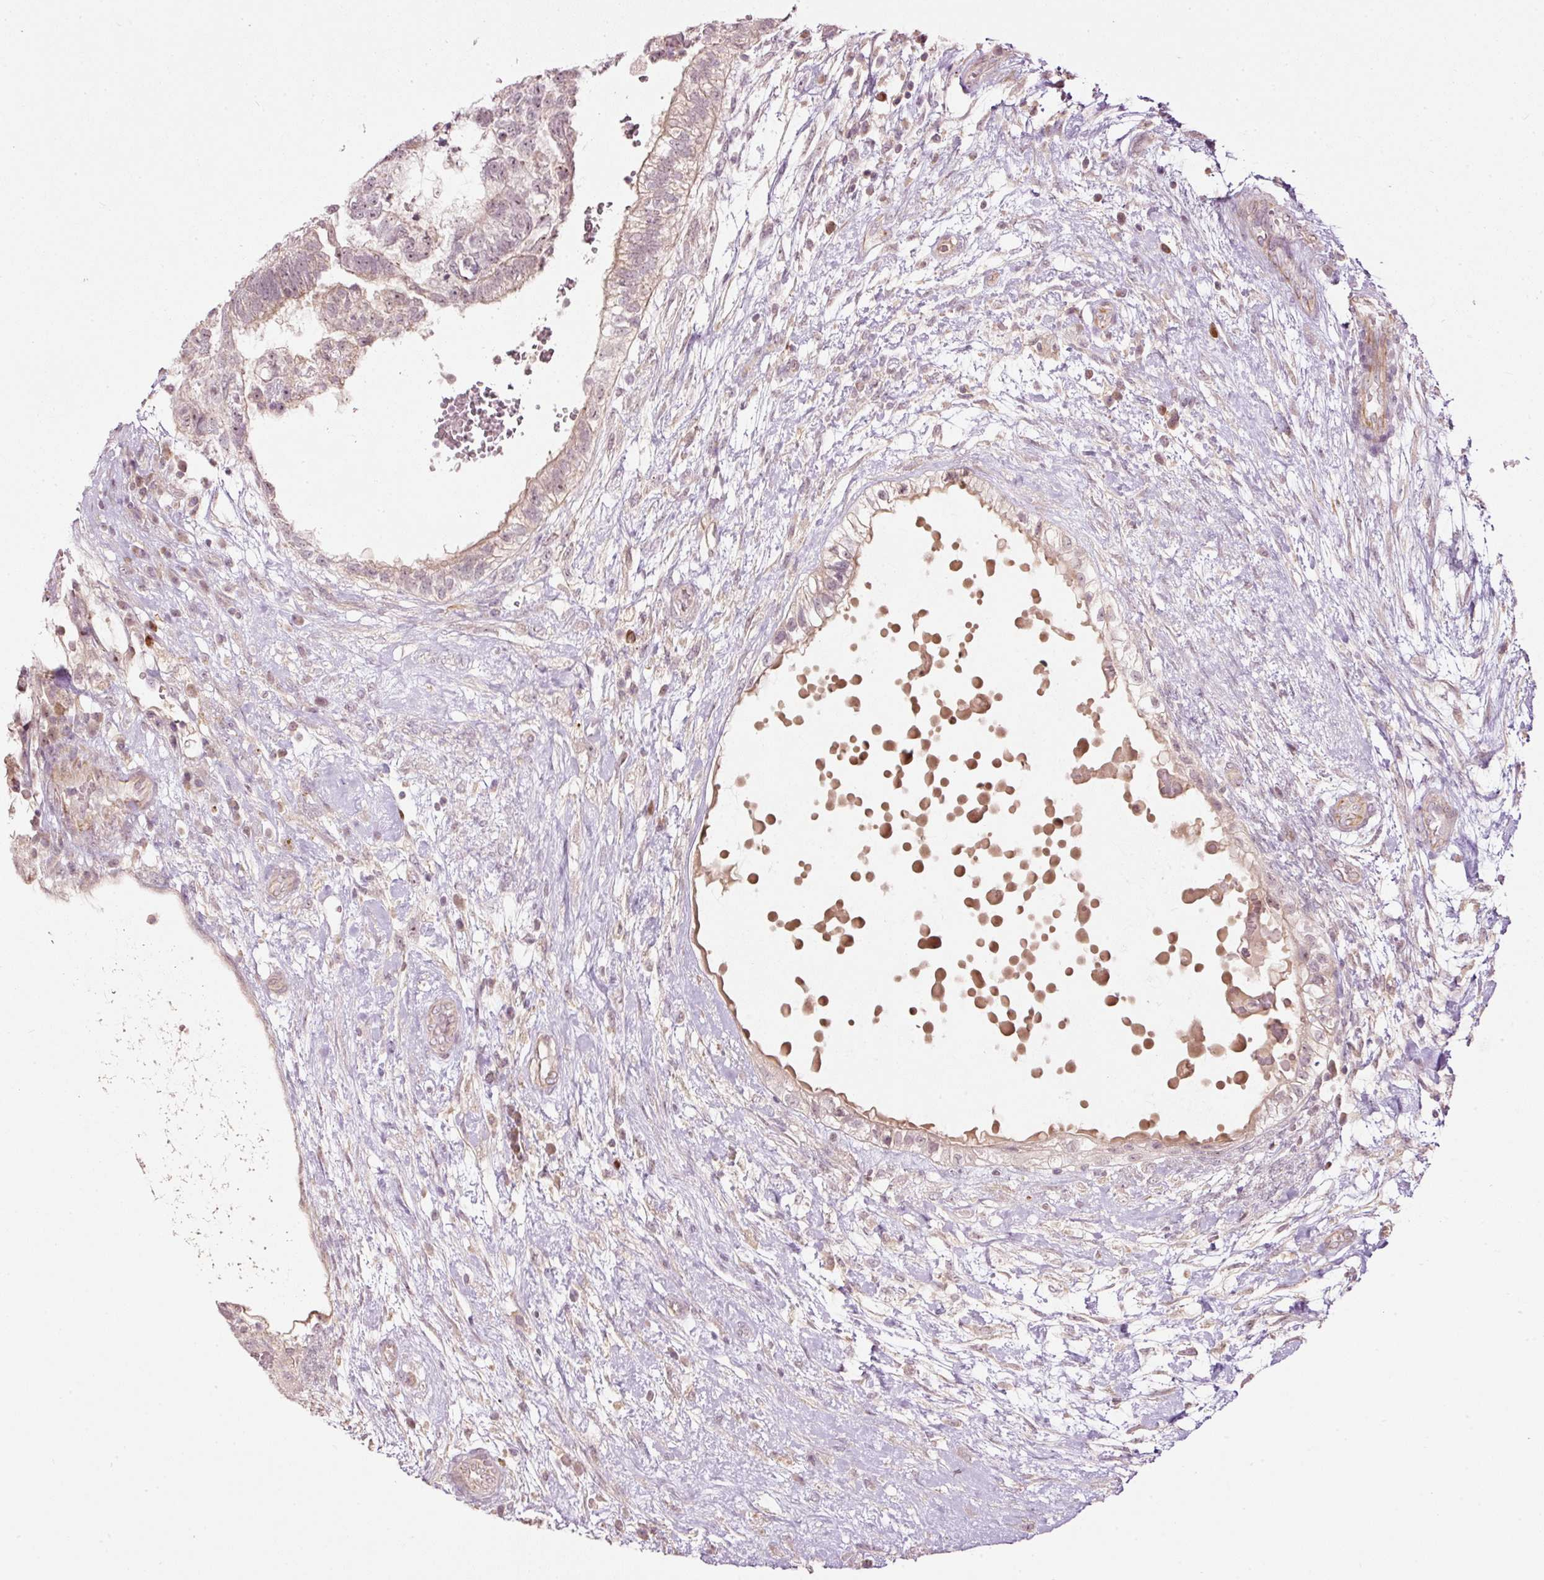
{"staining": {"intensity": "weak", "quantity": "25%-75%", "location": "cytoplasmic/membranous"}, "tissue": "testis cancer", "cell_type": "Tumor cells", "image_type": "cancer", "snomed": [{"axis": "morphology", "description": "Normal tissue, NOS"}, {"axis": "morphology", "description": "Carcinoma, Embryonal, NOS"}, {"axis": "topography", "description": "Testis"}], "caption": "The micrograph shows a brown stain indicating the presence of a protein in the cytoplasmic/membranous of tumor cells in testis cancer. The protein of interest is shown in brown color, while the nuclei are stained blue.", "gene": "CDC20B", "patient": {"sex": "male", "age": 32}}